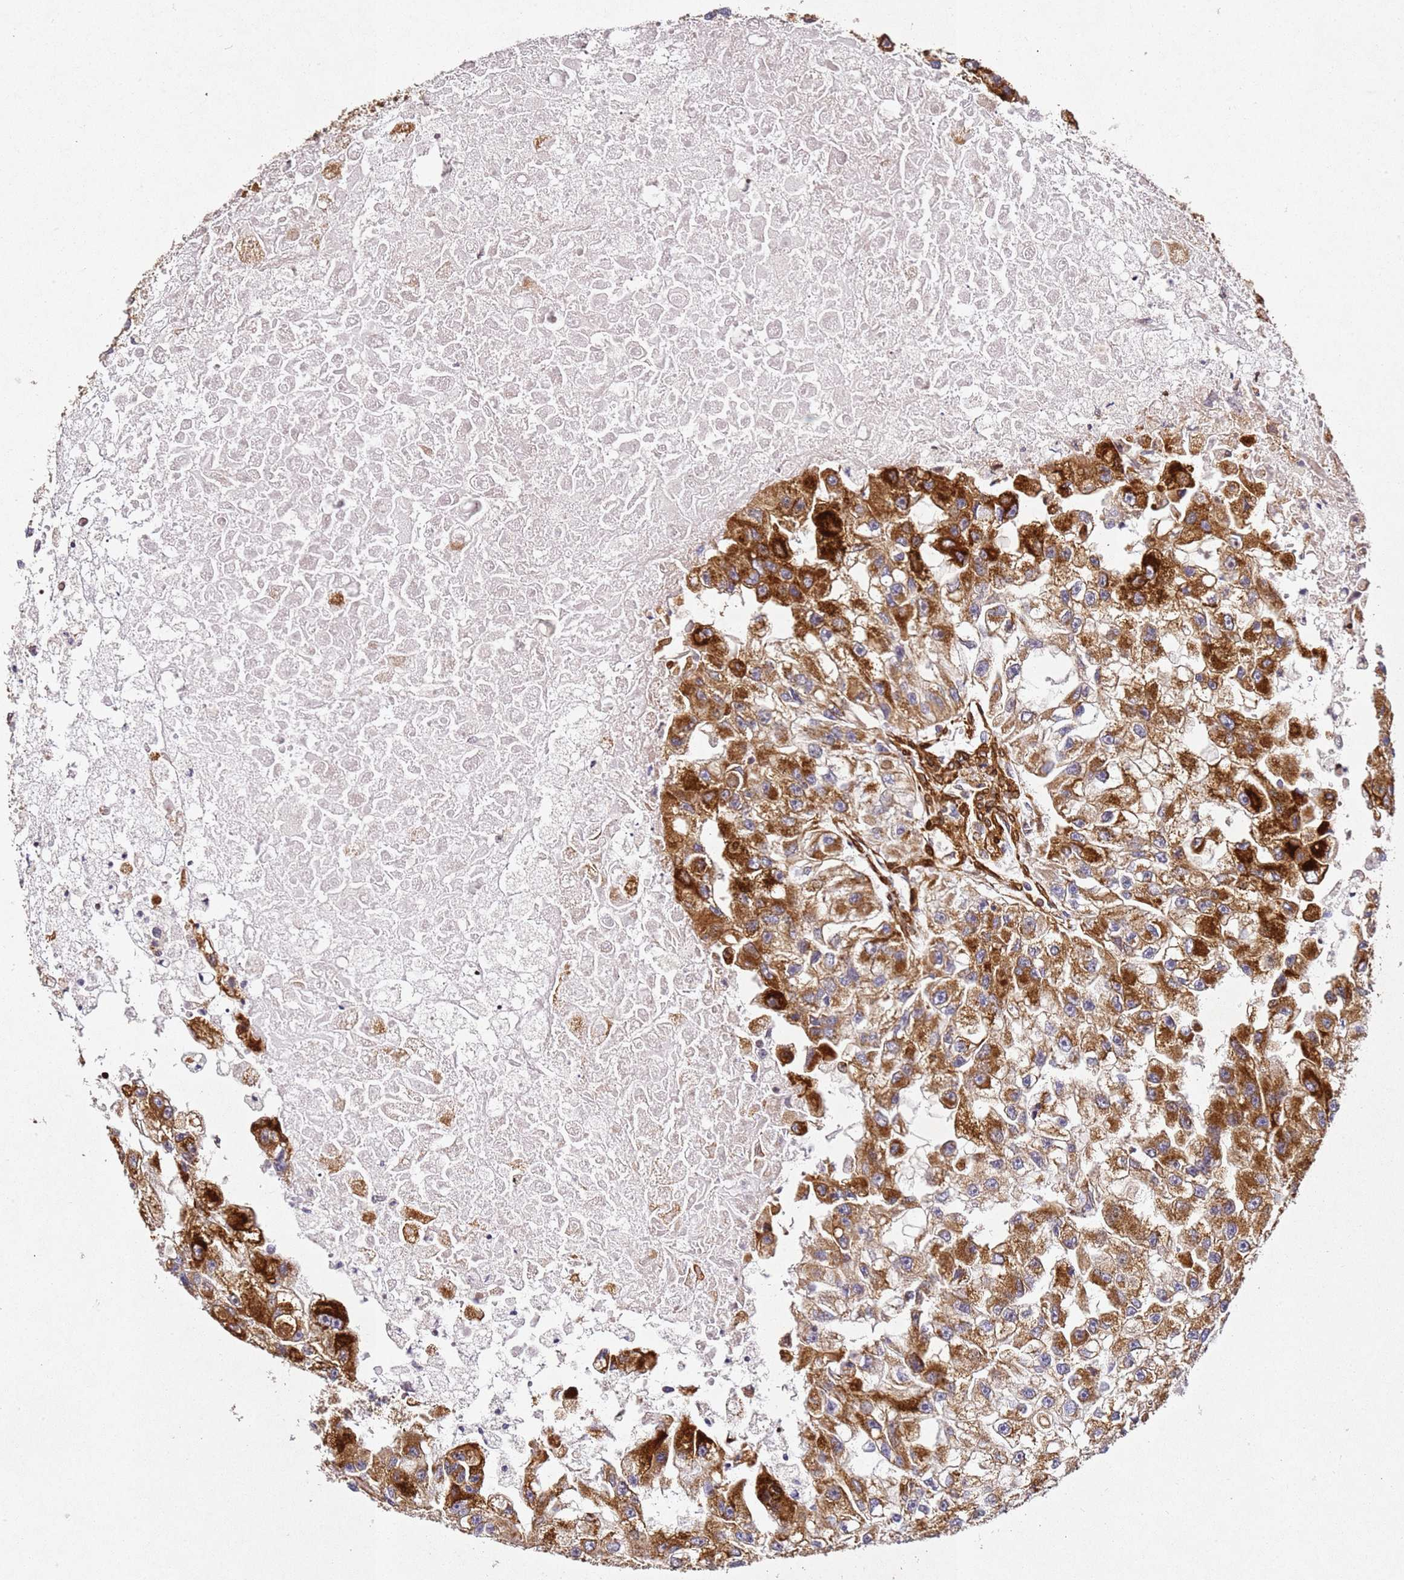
{"staining": {"intensity": "strong", "quantity": ">75%", "location": "cytoplasmic/membranous"}, "tissue": "renal cancer", "cell_type": "Tumor cells", "image_type": "cancer", "snomed": [{"axis": "morphology", "description": "Adenocarcinoma, NOS"}, {"axis": "topography", "description": "Kidney"}], "caption": "Human renal cancer (adenocarcinoma) stained with a protein marker demonstrates strong staining in tumor cells.", "gene": "ZNF296", "patient": {"sex": "male", "age": 63}}